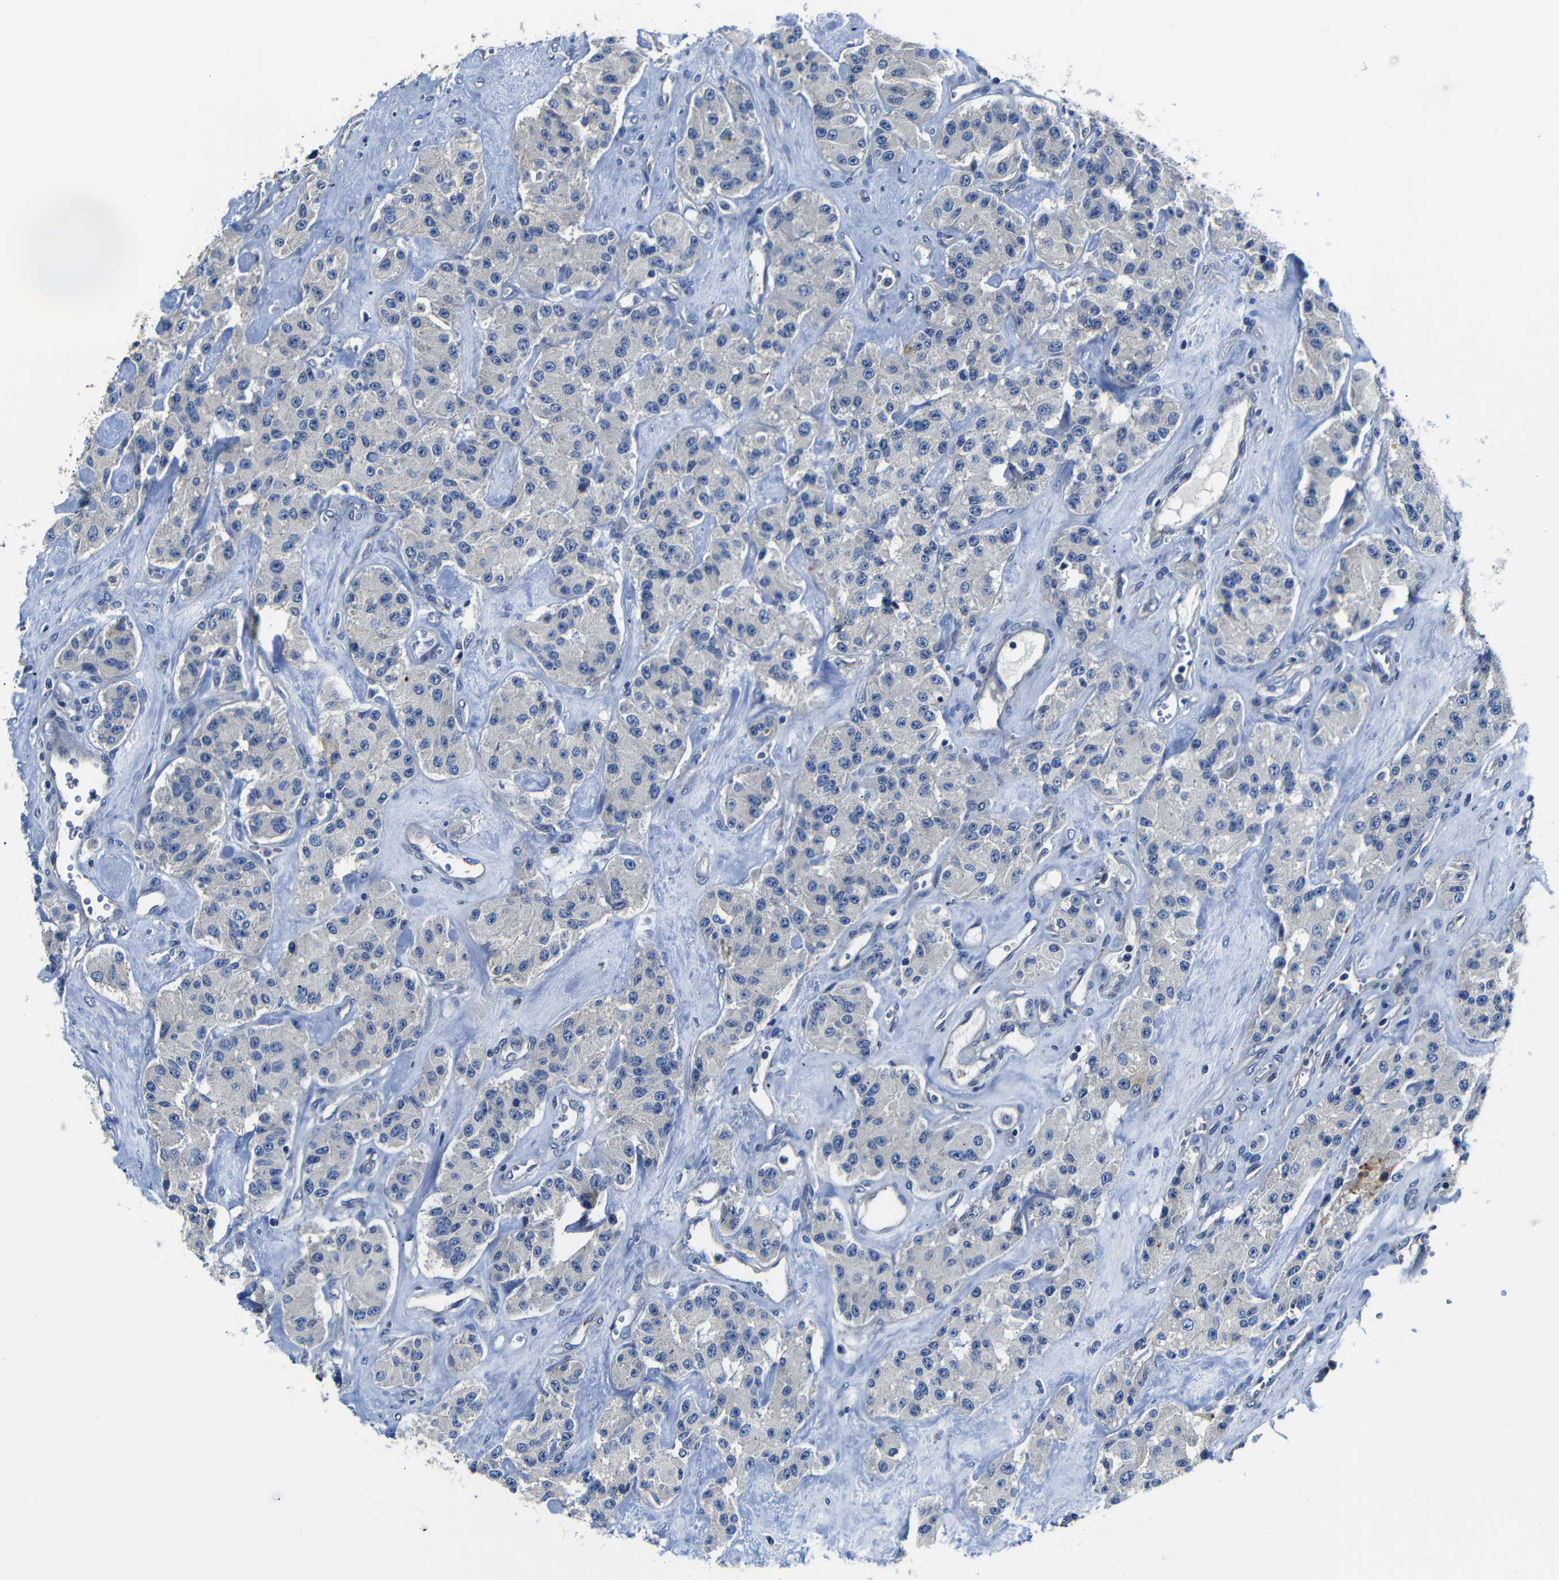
{"staining": {"intensity": "negative", "quantity": "none", "location": "none"}, "tissue": "carcinoid", "cell_type": "Tumor cells", "image_type": "cancer", "snomed": [{"axis": "morphology", "description": "Carcinoid, malignant, NOS"}, {"axis": "topography", "description": "Pancreas"}], "caption": "Immunohistochemistry (IHC) photomicrograph of carcinoid (malignant) stained for a protein (brown), which displays no positivity in tumor cells.", "gene": "AFDN", "patient": {"sex": "male", "age": 41}}